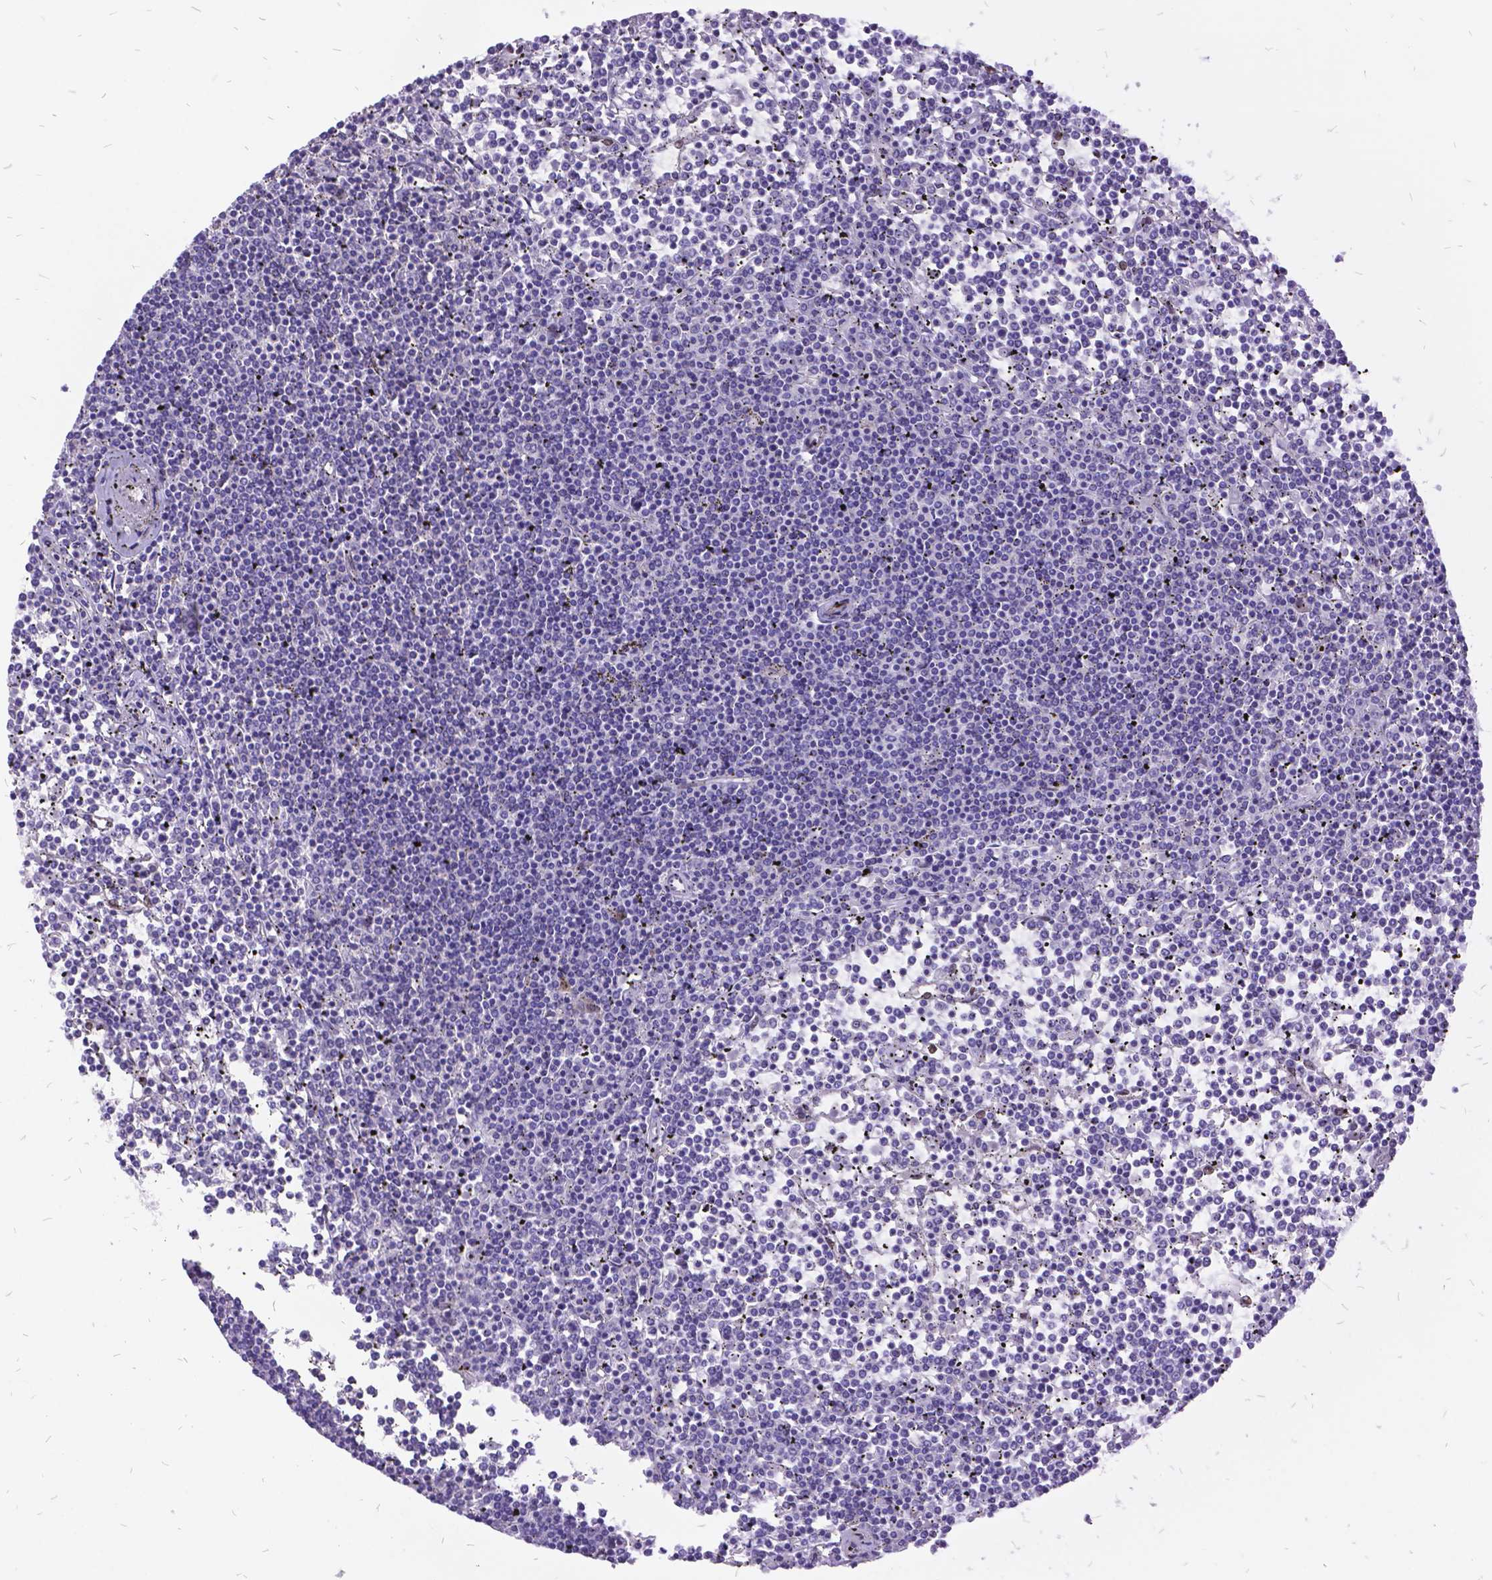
{"staining": {"intensity": "negative", "quantity": "none", "location": "none"}, "tissue": "lymphoma", "cell_type": "Tumor cells", "image_type": "cancer", "snomed": [{"axis": "morphology", "description": "Malignant lymphoma, non-Hodgkin's type, Low grade"}, {"axis": "topography", "description": "Spleen"}], "caption": "DAB immunohistochemical staining of malignant lymphoma, non-Hodgkin's type (low-grade) demonstrates no significant expression in tumor cells. (DAB (3,3'-diaminobenzidine) immunohistochemistry with hematoxylin counter stain).", "gene": "GRB7", "patient": {"sex": "female", "age": 19}}